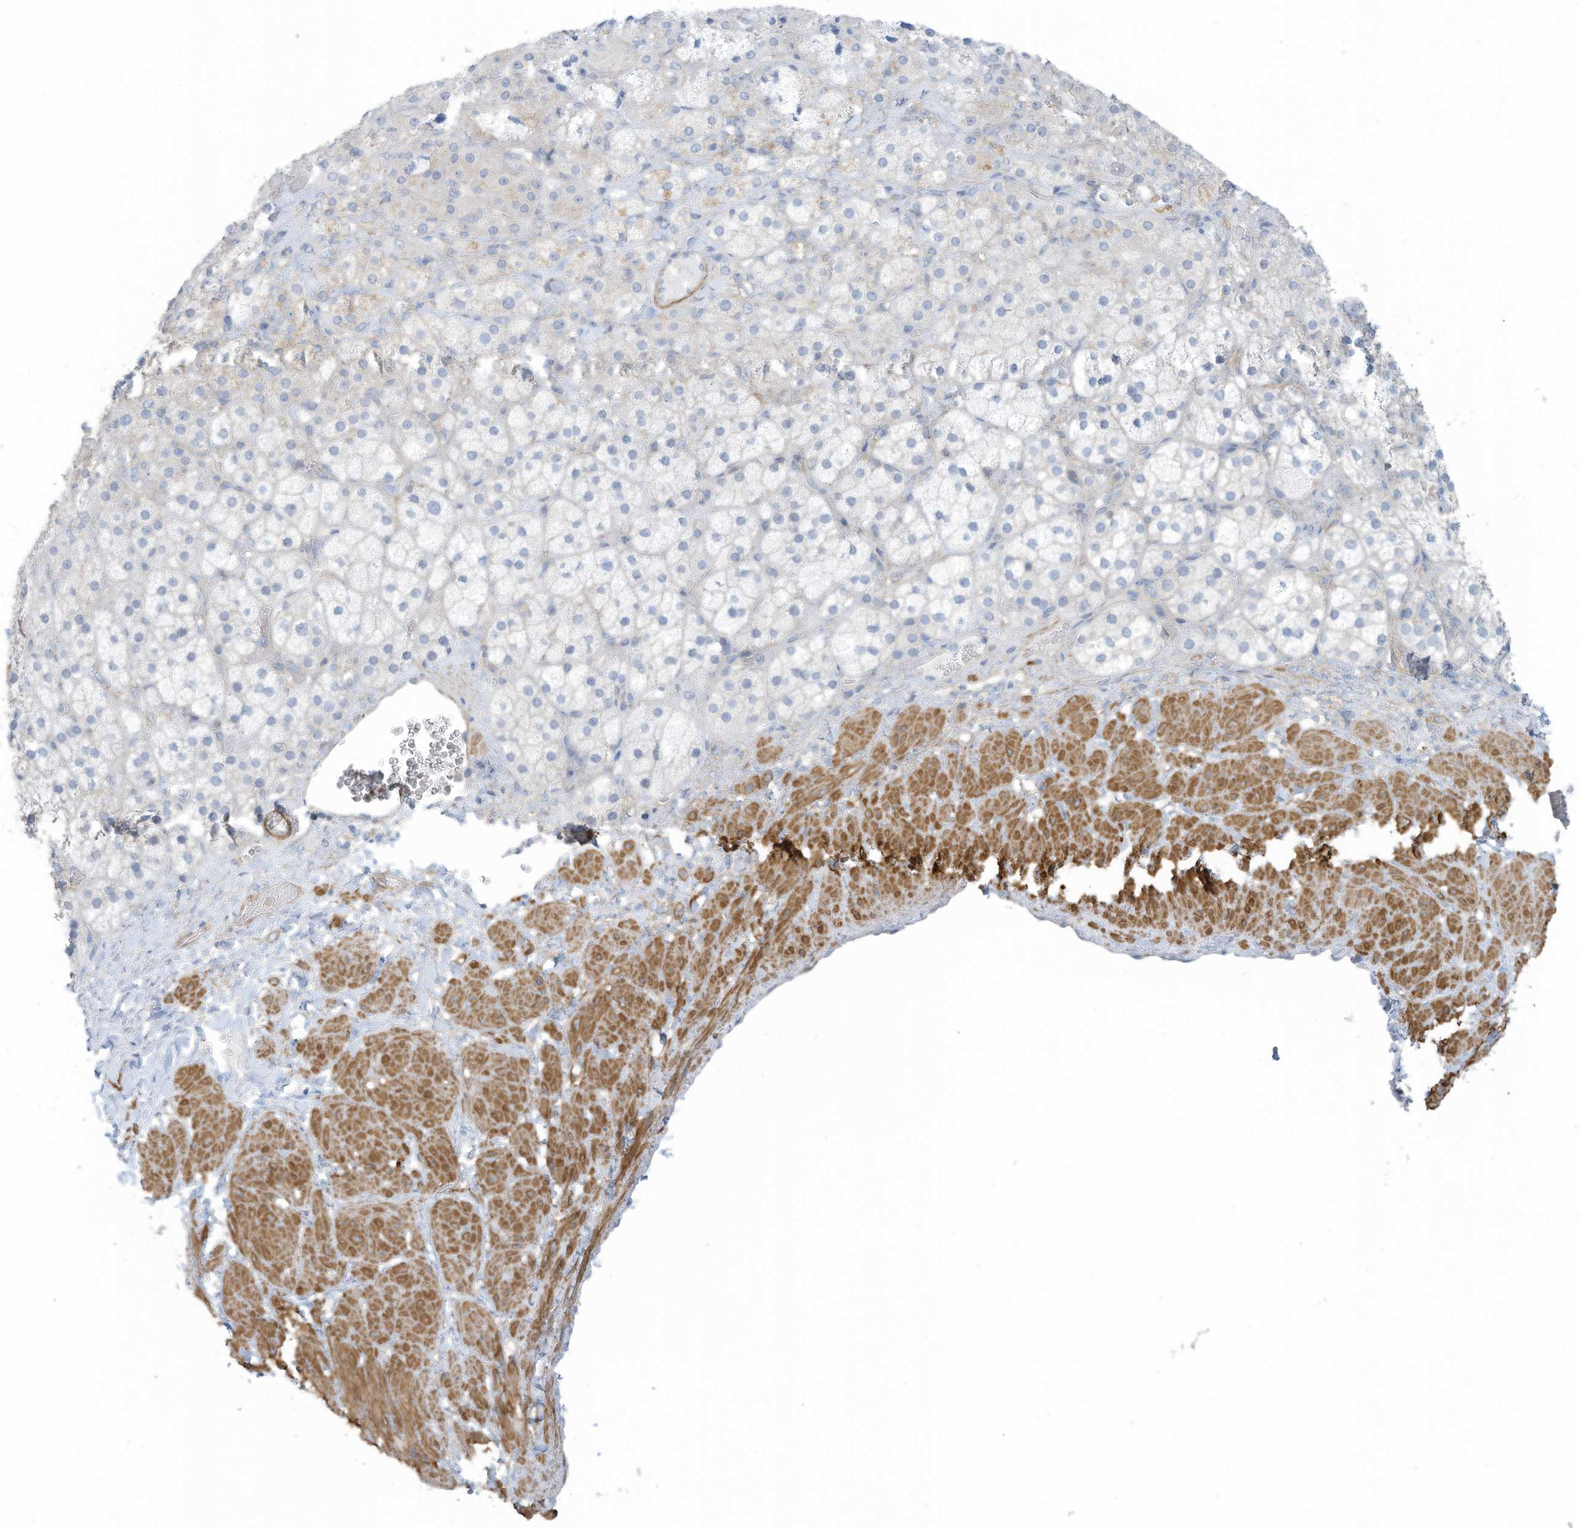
{"staining": {"intensity": "negative", "quantity": "none", "location": "none"}, "tissue": "adrenal gland", "cell_type": "Glandular cells", "image_type": "normal", "snomed": [{"axis": "morphology", "description": "Normal tissue, NOS"}, {"axis": "topography", "description": "Adrenal gland"}], "caption": "IHC of unremarkable adrenal gland exhibits no positivity in glandular cells. (DAB (3,3'-diaminobenzidine) immunohistochemistry with hematoxylin counter stain).", "gene": "ZNF846", "patient": {"sex": "male", "age": 57}}